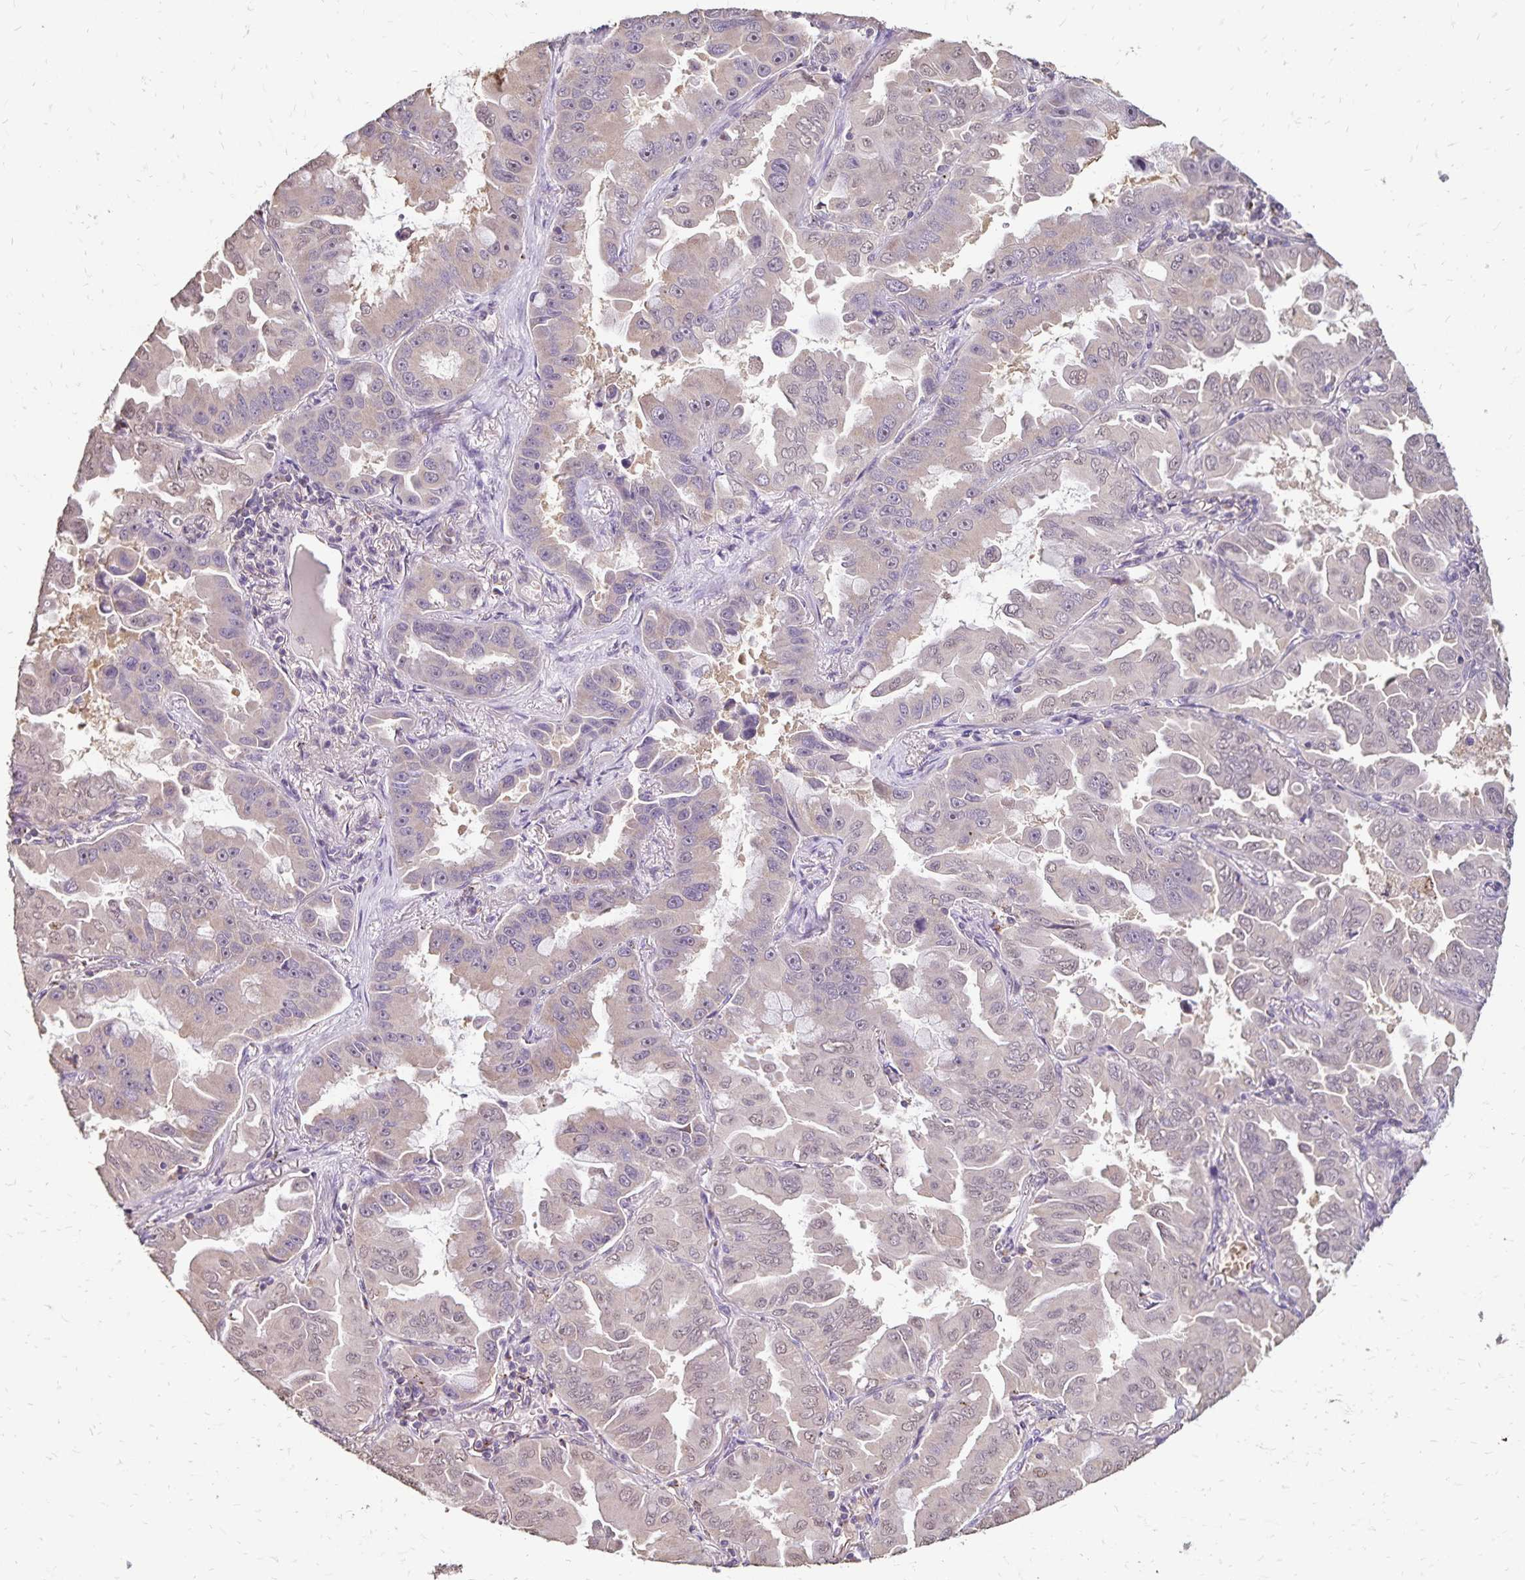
{"staining": {"intensity": "negative", "quantity": "none", "location": "none"}, "tissue": "lung cancer", "cell_type": "Tumor cells", "image_type": "cancer", "snomed": [{"axis": "morphology", "description": "Adenocarcinoma, NOS"}, {"axis": "topography", "description": "Lung"}], "caption": "Immunohistochemistry photomicrograph of human lung adenocarcinoma stained for a protein (brown), which exhibits no expression in tumor cells.", "gene": "EMC10", "patient": {"sex": "male", "age": 64}}